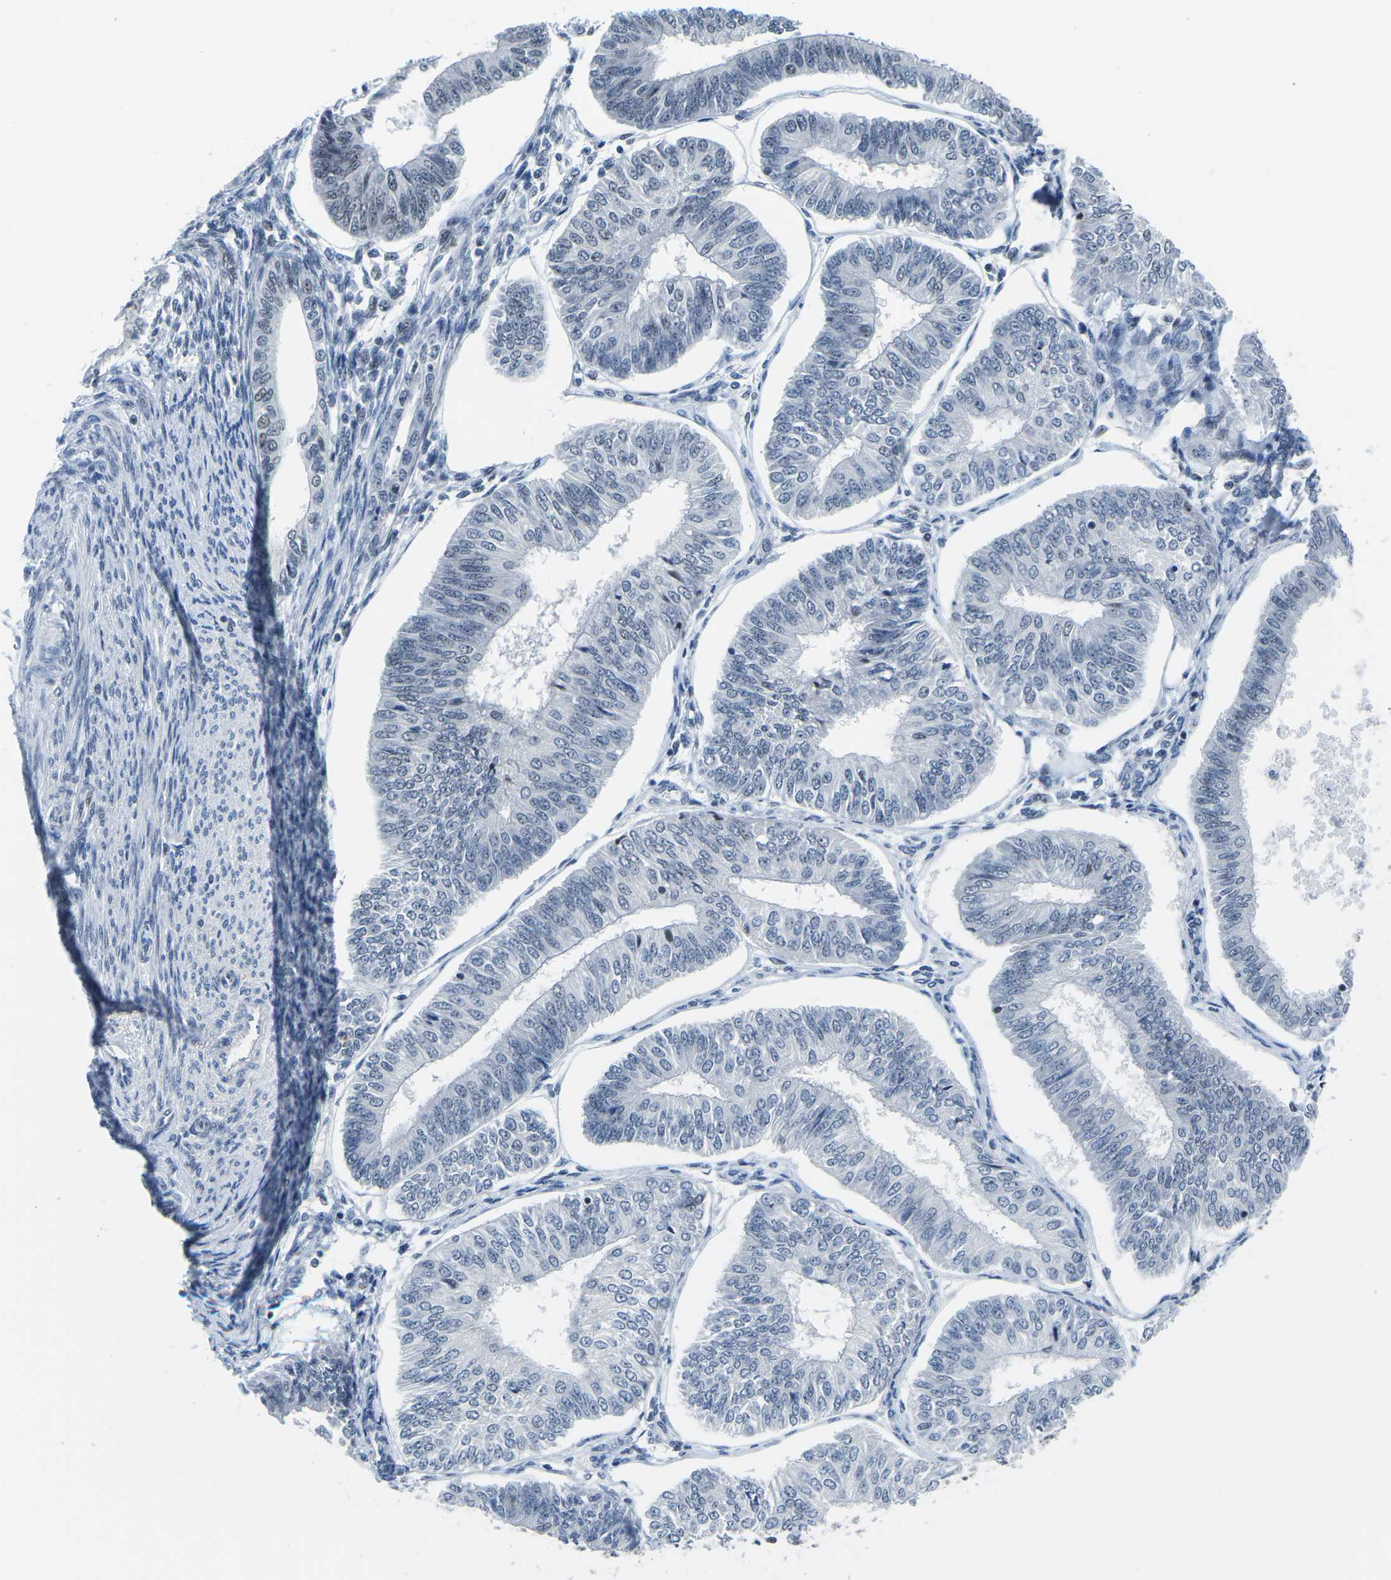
{"staining": {"intensity": "weak", "quantity": "<25%", "location": "nuclear"}, "tissue": "endometrial cancer", "cell_type": "Tumor cells", "image_type": "cancer", "snomed": [{"axis": "morphology", "description": "Adenocarcinoma, NOS"}, {"axis": "topography", "description": "Endometrium"}], "caption": "Endometrial cancer was stained to show a protein in brown. There is no significant expression in tumor cells.", "gene": "PRPF8", "patient": {"sex": "female", "age": 58}}